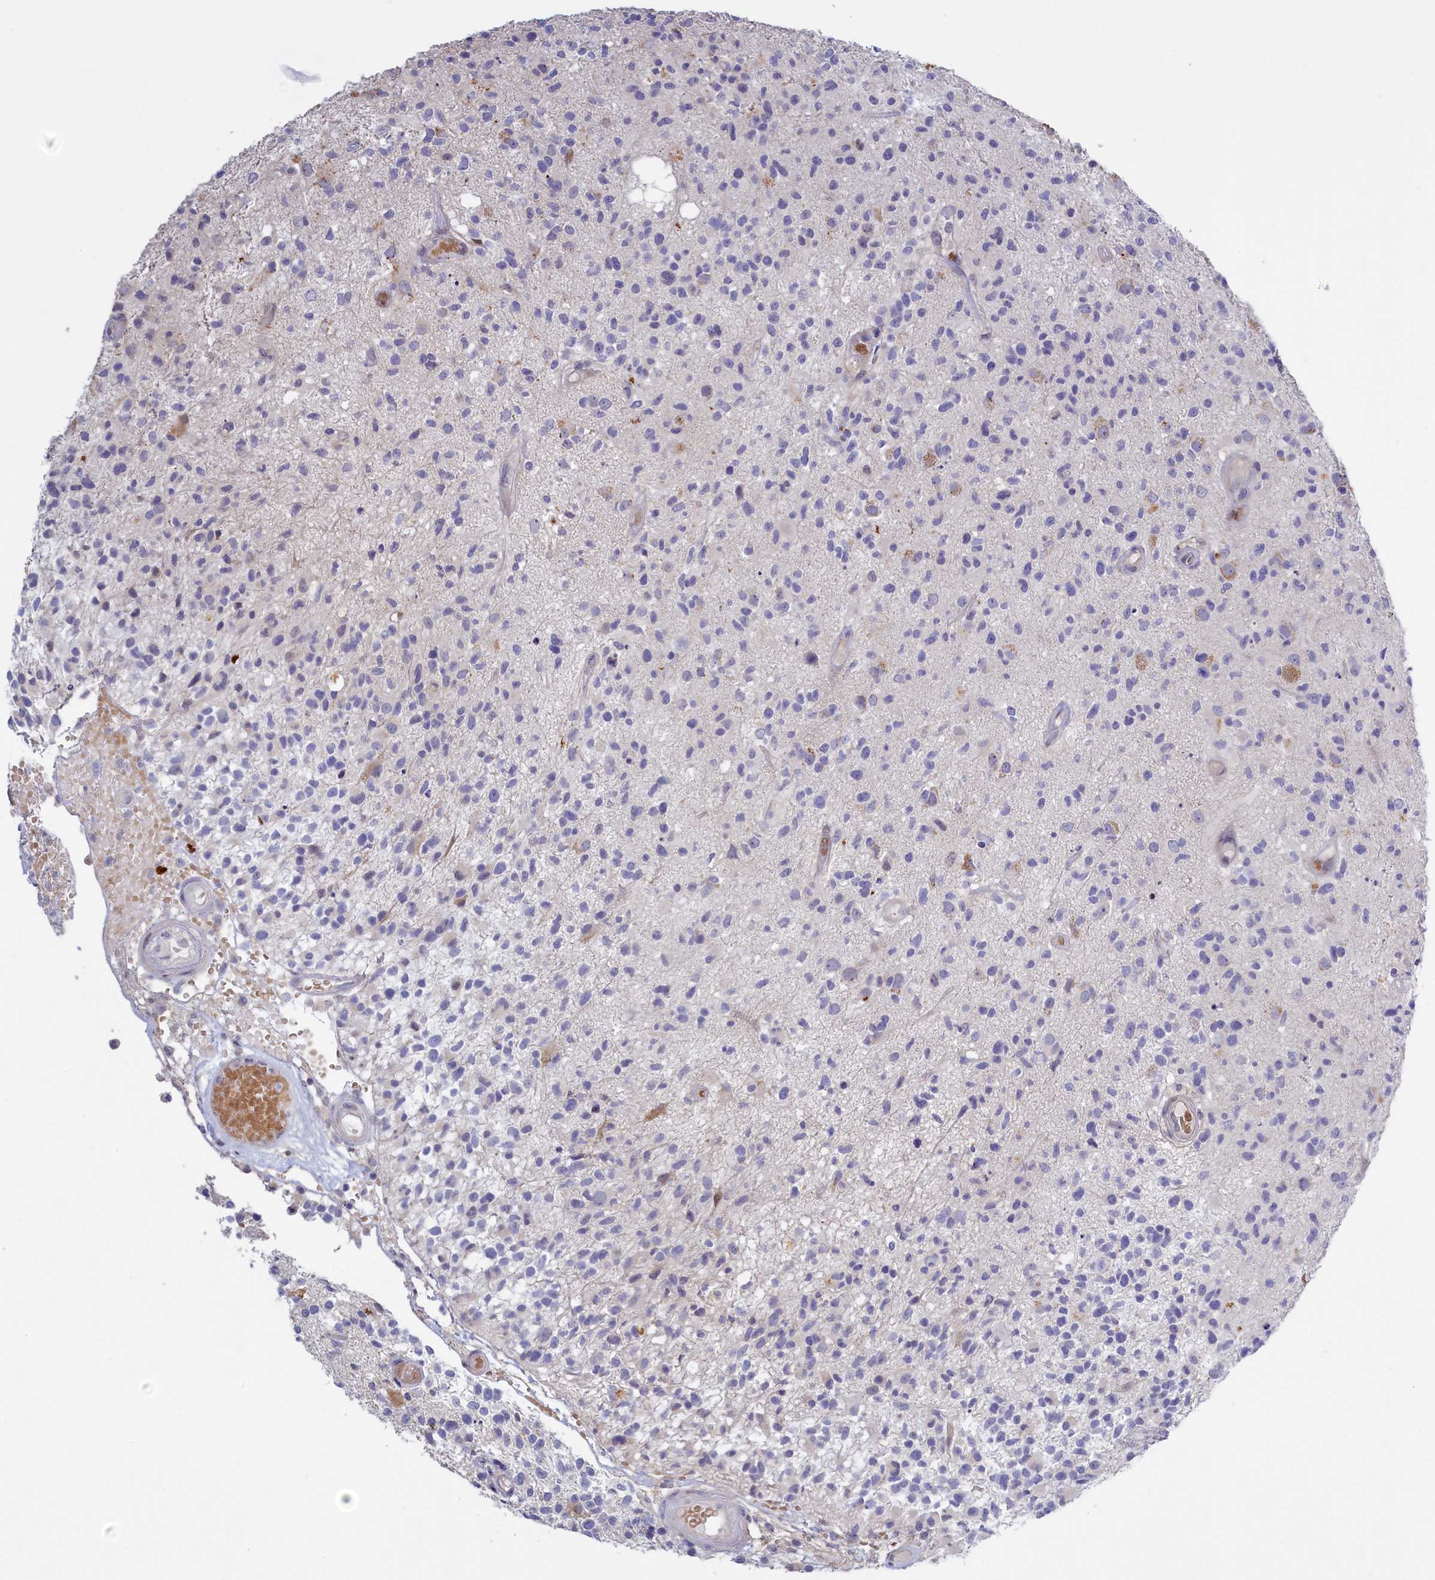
{"staining": {"intensity": "negative", "quantity": "none", "location": "none"}, "tissue": "glioma", "cell_type": "Tumor cells", "image_type": "cancer", "snomed": [{"axis": "morphology", "description": "Glioma, malignant, High grade"}, {"axis": "morphology", "description": "Glioblastoma, NOS"}, {"axis": "topography", "description": "Brain"}], "caption": "IHC of glioblastoma shows no staining in tumor cells.", "gene": "HYKK", "patient": {"sex": "male", "age": 60}}